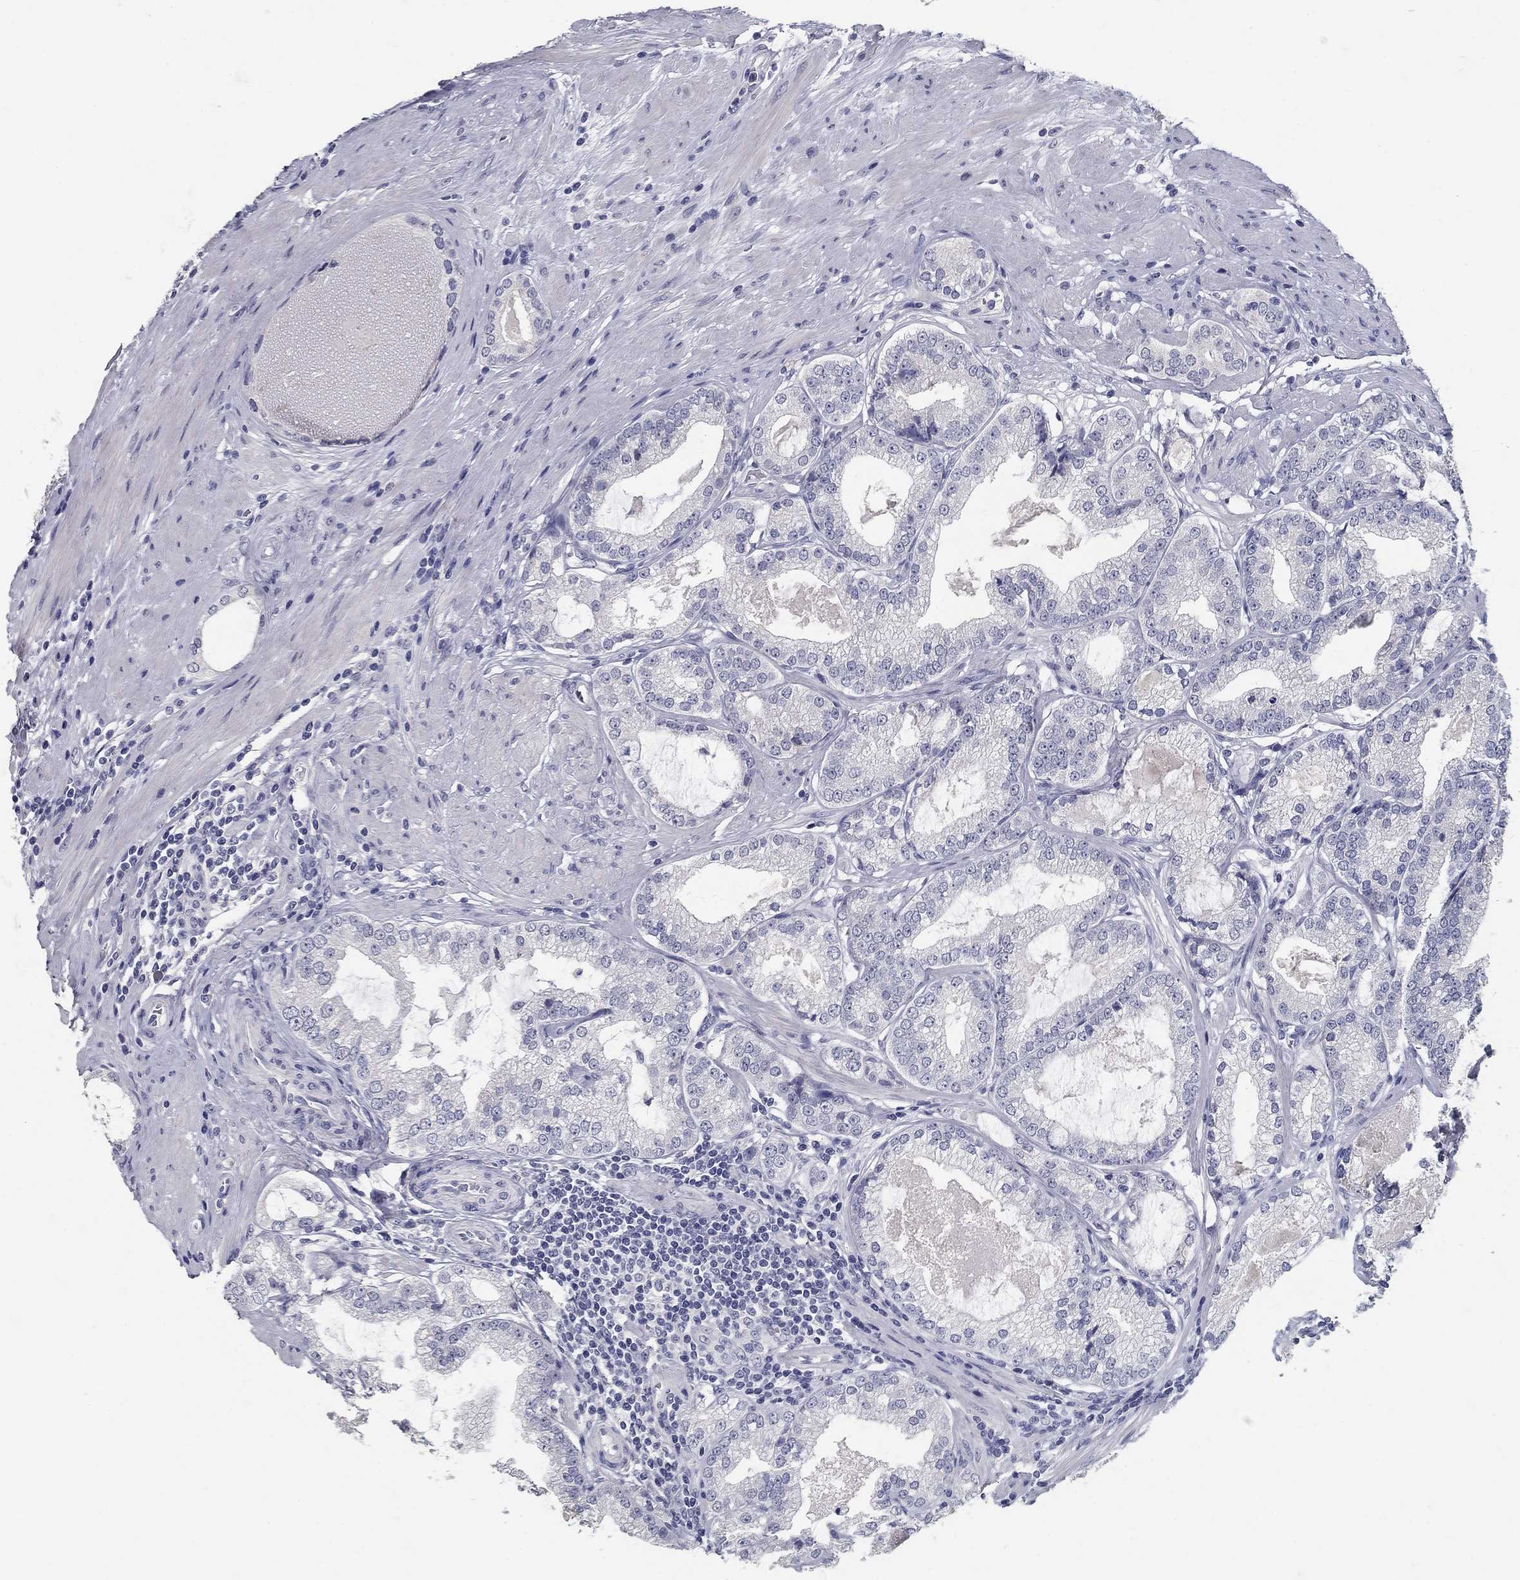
{"staining": {"intensity": "negative", "quantity": "none", "location": "none"}, "tissue": "prostate cancer", "cell_type": "Tumor cells", "image_type": "cancer", "snomed": [{"axis": "morphology", "description": "Adenocarcinoma, High grade"}, {"axis": "topography", "description": "Prostate and seminal vesicle, NOS"}], "caption": "Immunohistochemical staining of human high-grade adenocarcinoma (prostate) shows no significant positivity in tumor cells. (Stains: DAB (3,3'-diaminobenzidine) immunohistochemistry (IHC) with hematoxylin counter stain, Microscopy: brightfield microscopy at high magnification).", "gene": "POMC", "patient": {"sex": "male", "age": 62}}